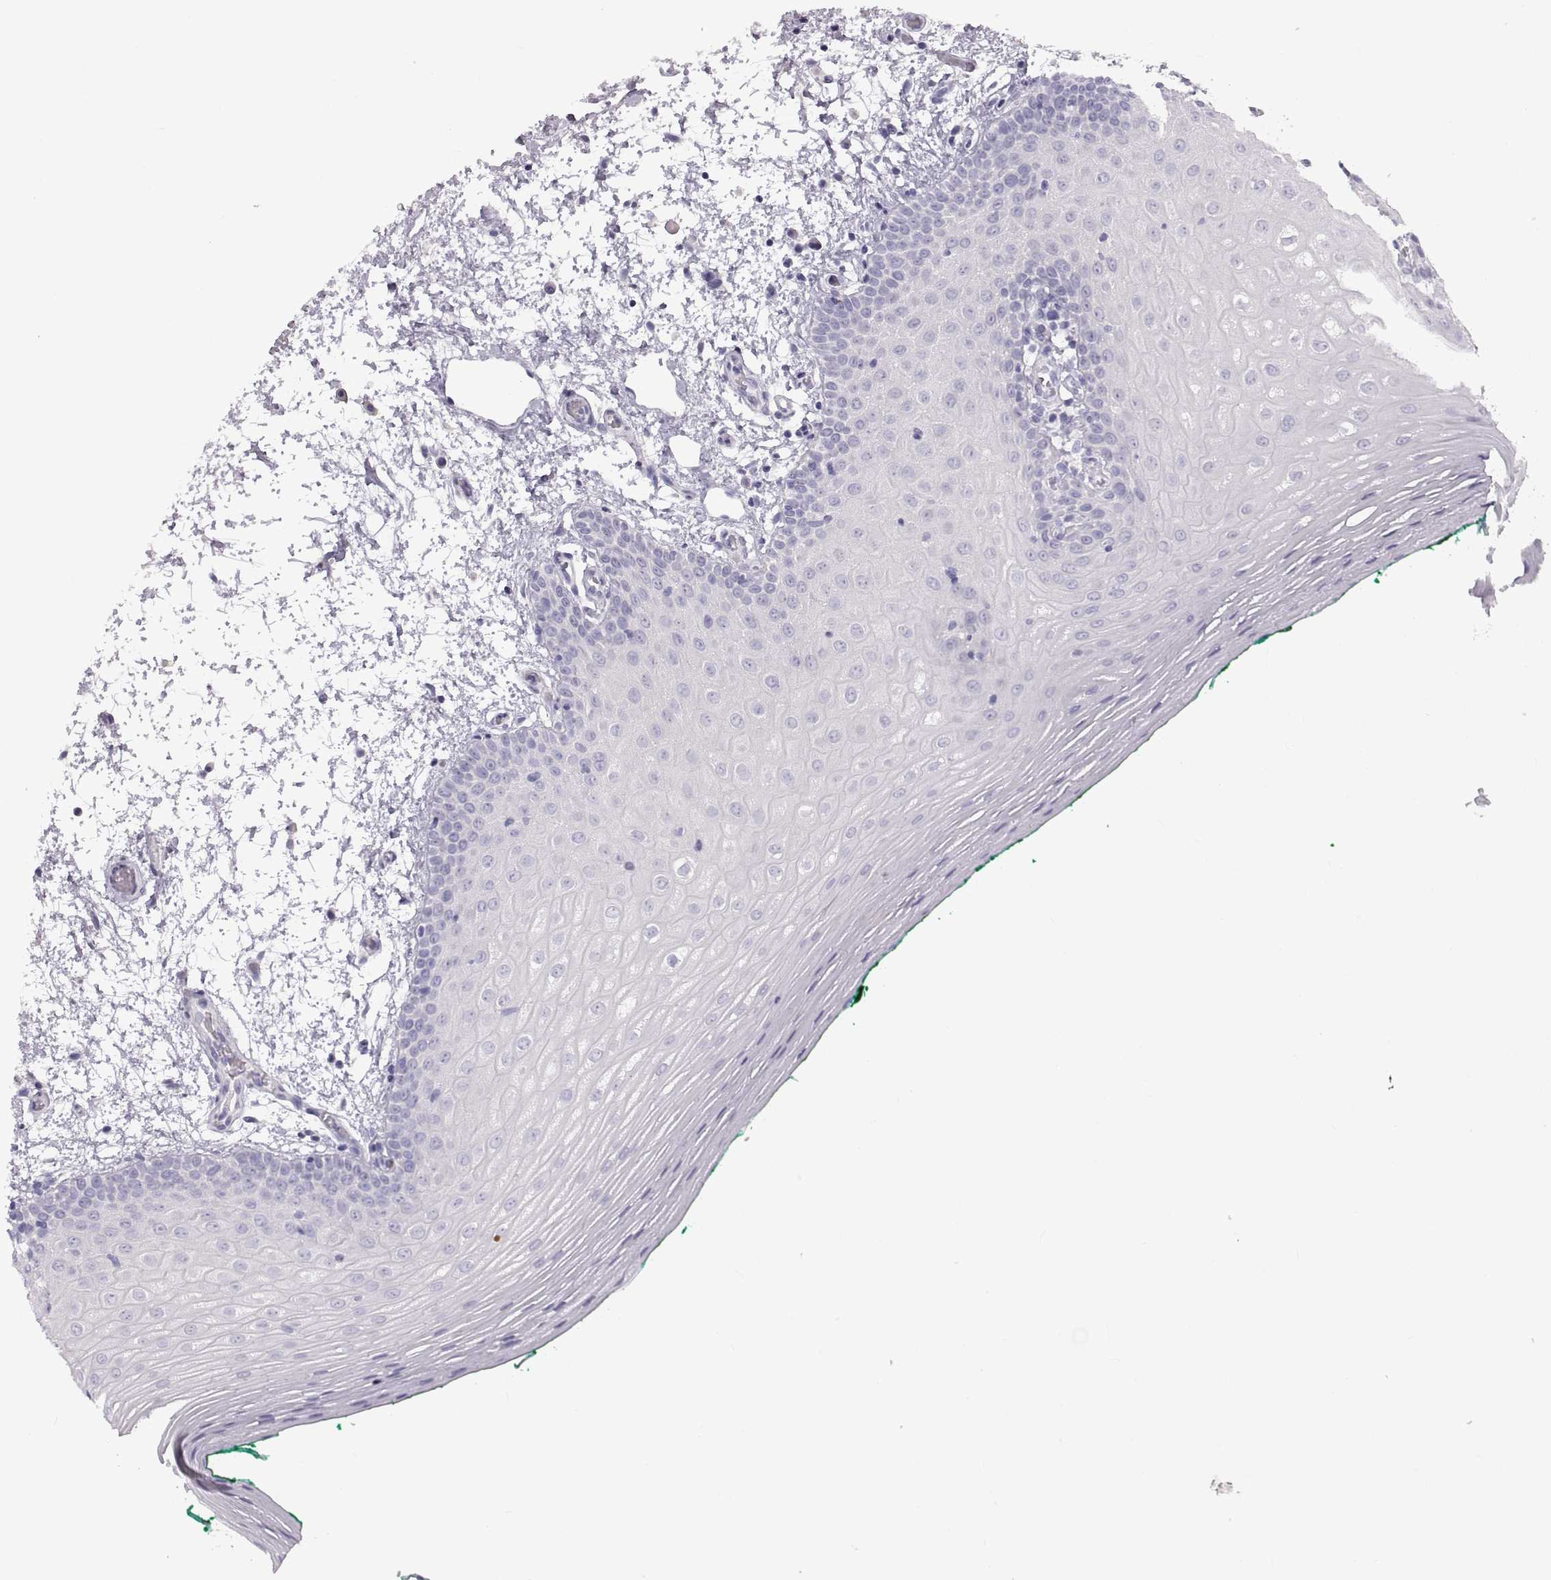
{"staining": {"intensity": "negative", "quantity": "none", "location": "none"}, "tissue": "oral mucosa", "cell_type": "Squamous epithelial cells", "image_type": "normal", "snomed": [{"axis": "morphology", "description": "Normal tissue, NOS"}, {"axis": "morphology", "description": "Squamous cell carcinoma, NOS"}, {"axis": "topography", "description": "Oral tissue"}, {"axis": "topography", "description": "Head-Neck"}], "caption": "A high-resolution image shows immunohistochemistry staining of unremarkable oral mucosa, which displays no significant positivity in squamous epithelial cells. (DAB (3,3'-diaminobenzidine) immunohistochemistry (IHC), high magnification).", "gene": "RDM1", "patient": {"sex": "male", "age": 78}}